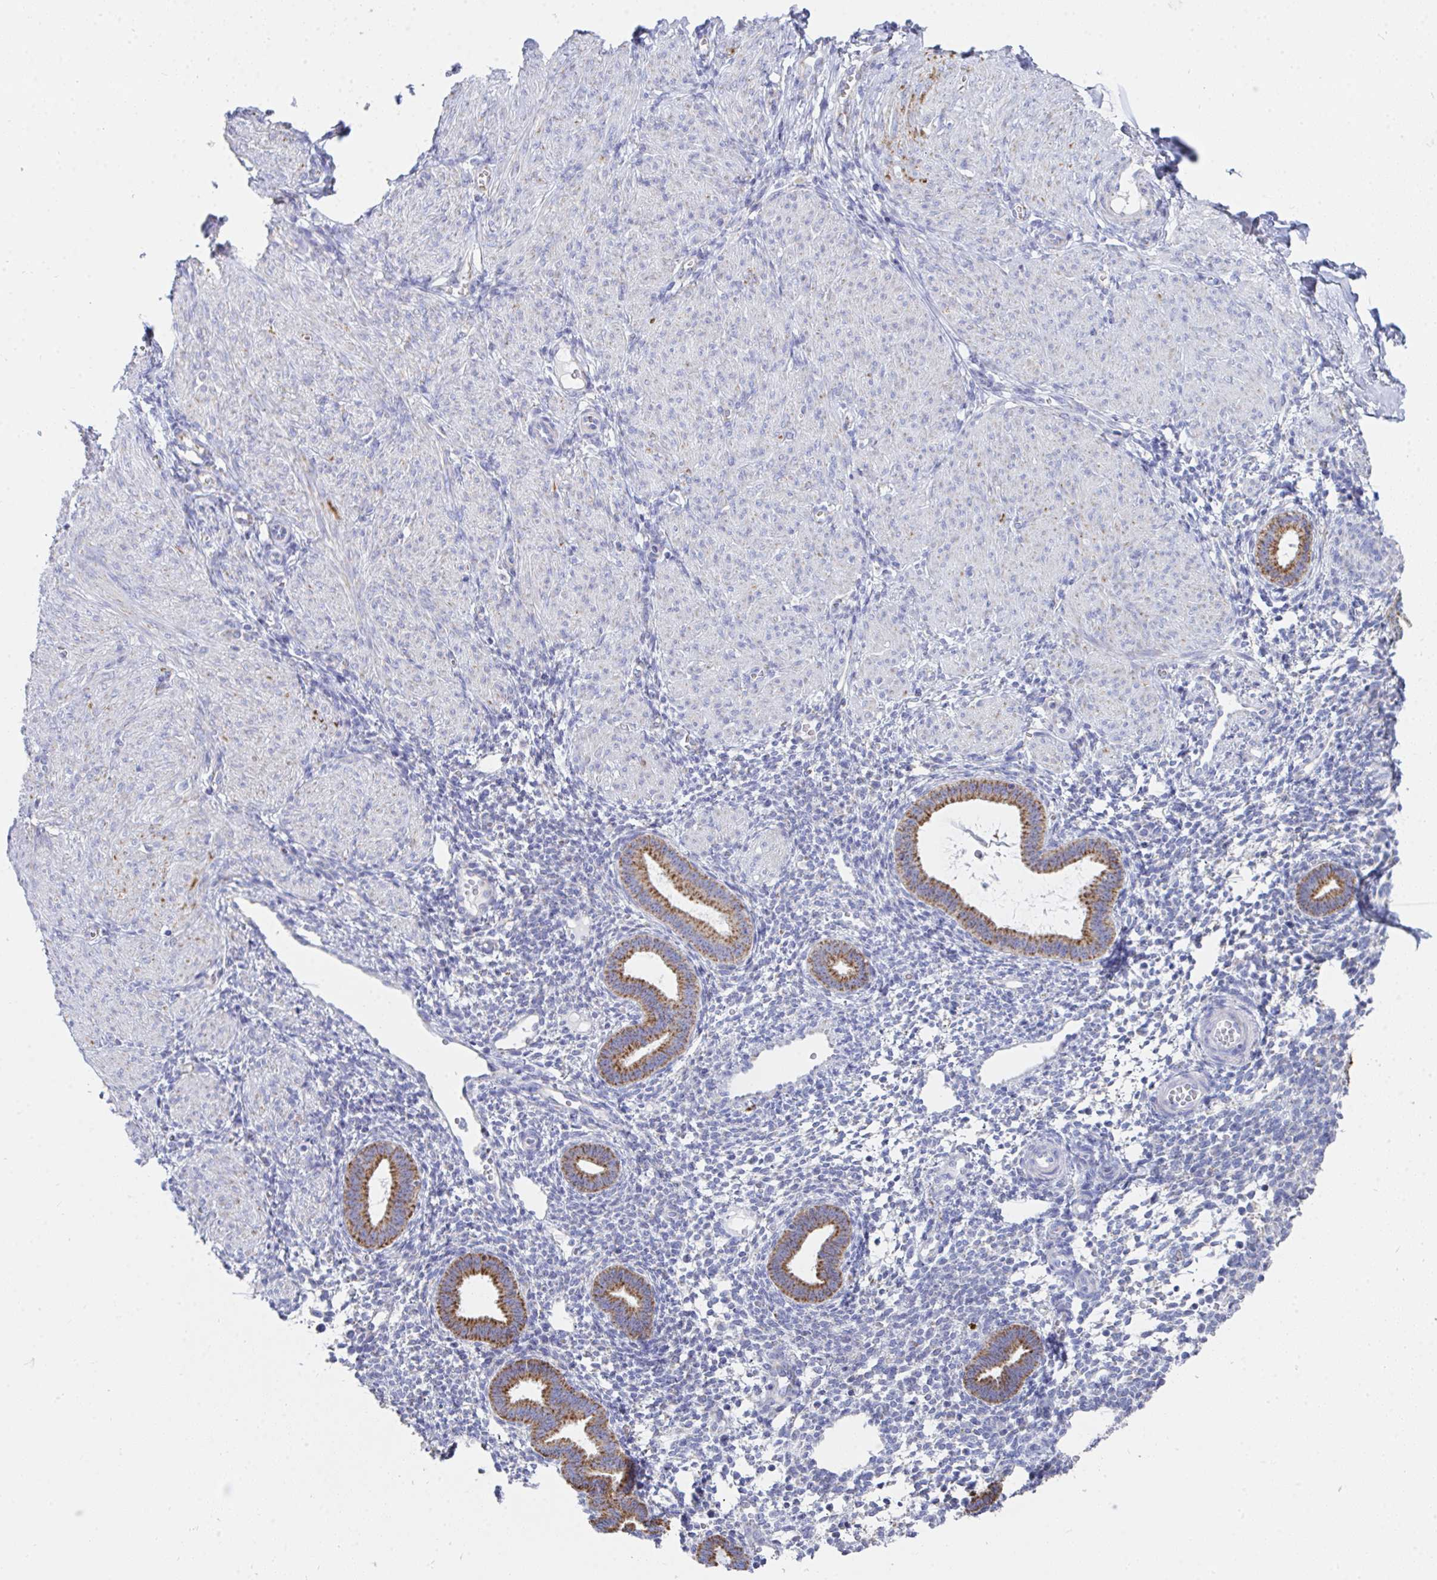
{"staining": {"intensity": "negative", "quantity": "none", "location": "none"}, "tissue": "endometrium", "cell_type": "Cells in endometrial stroma", "image_type": "normal", "snomed": [{"axis": "morphology", "description": "Normal tissue, NOS"}, {"axis": "topography", "description": "Endometrium"}], "caption": "This is an immunohistochemistry micrograph of unremarkable endometrium. There is no positivity in cells in endometrial stroma.", "gene": "AIFM1", "patient": {"sex": "female", "age": 36}}